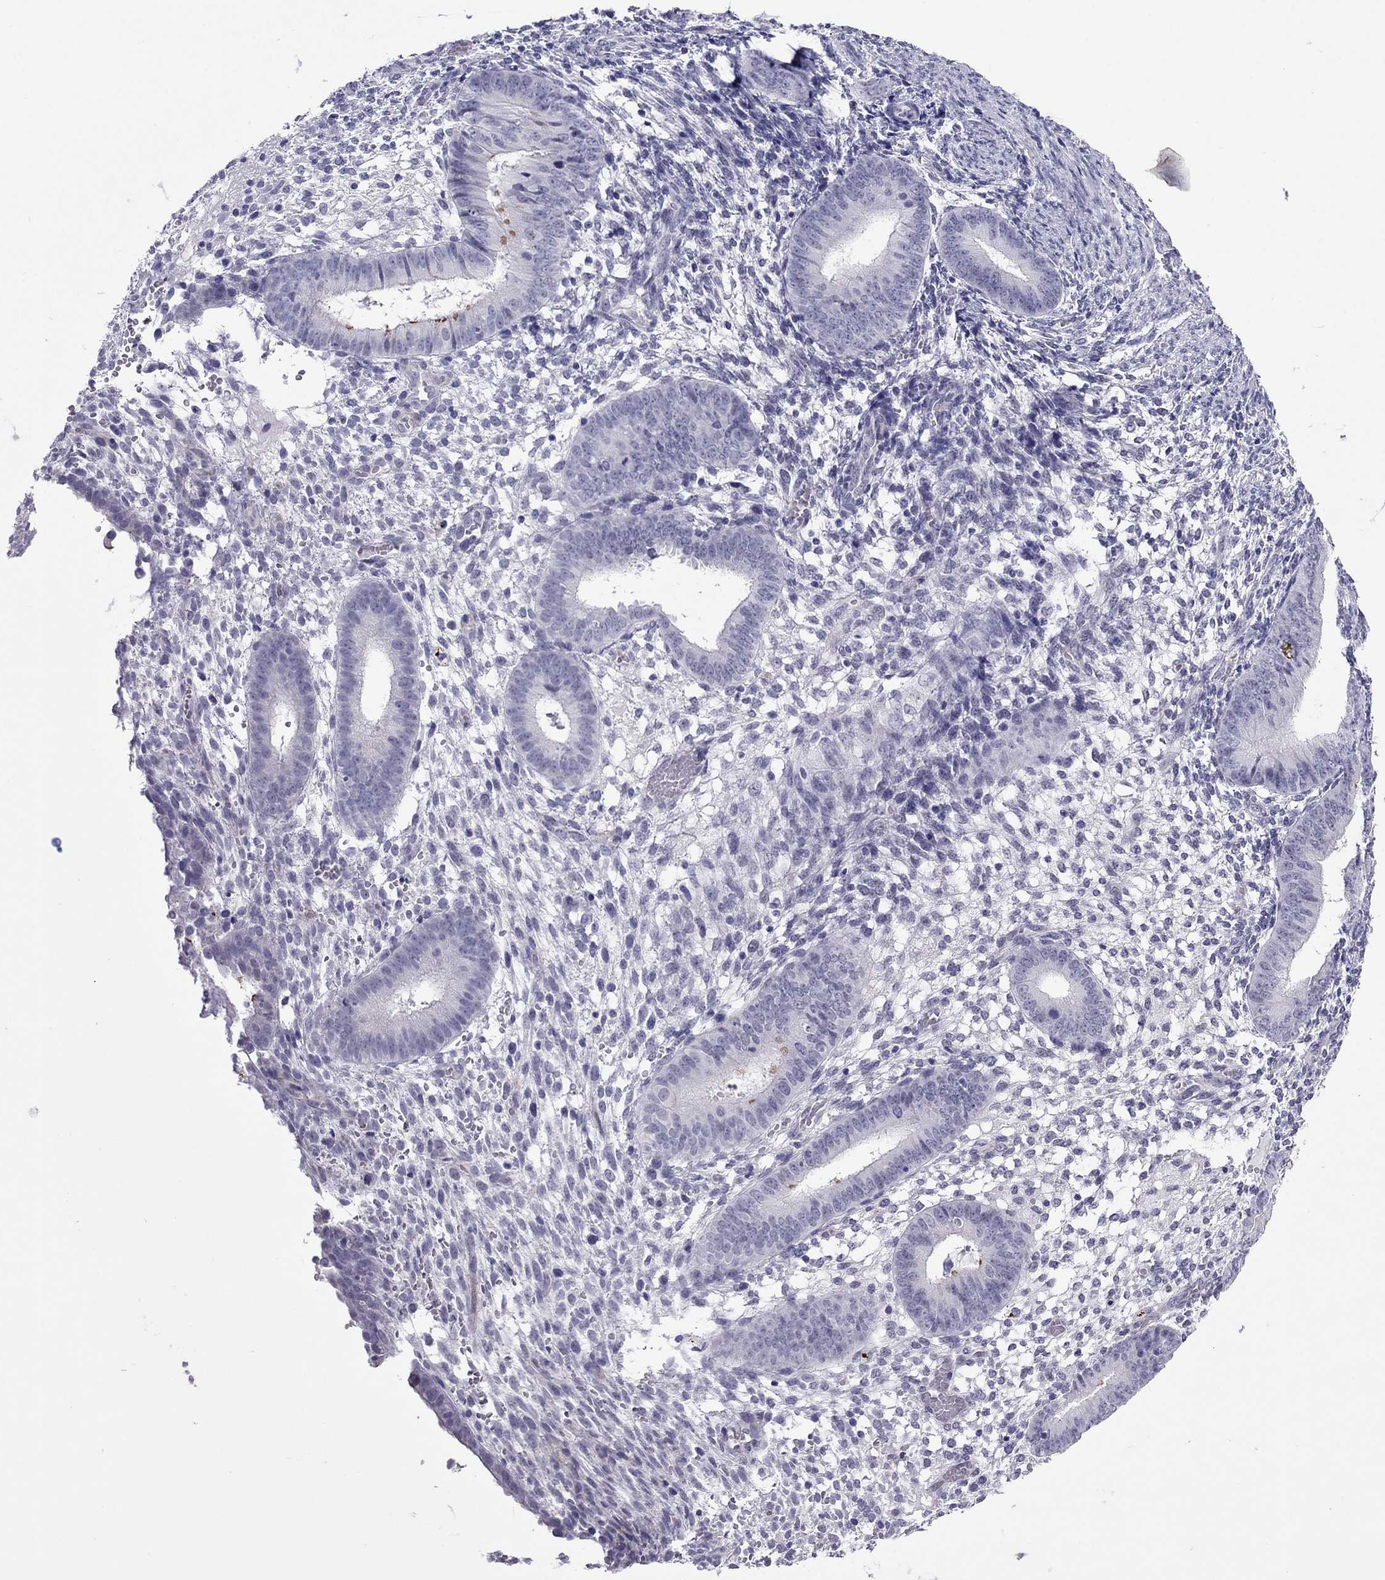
{"staining": {"intensity": "negative", "quantity": "none", "location": "none"}, "tissue": "endometrium", "cell_type": "Cells in endometrial stroma", "image_type": "normal", "snomed": [{"axis": "morphology", "description": "Normal tissue, NOS"}, {"axis": "topography", "description": "Endometrium"}], "caption": "An immunohistochemistry image of unremarkable endometrium is shown. There is no staining in cells in endometrial stroma of endometrium. (DAB (3,3'-diaminobenzidine) IHC, high magnification).", "gene": "CROCC2", "patient": {"sex": "female", "age": 39}}